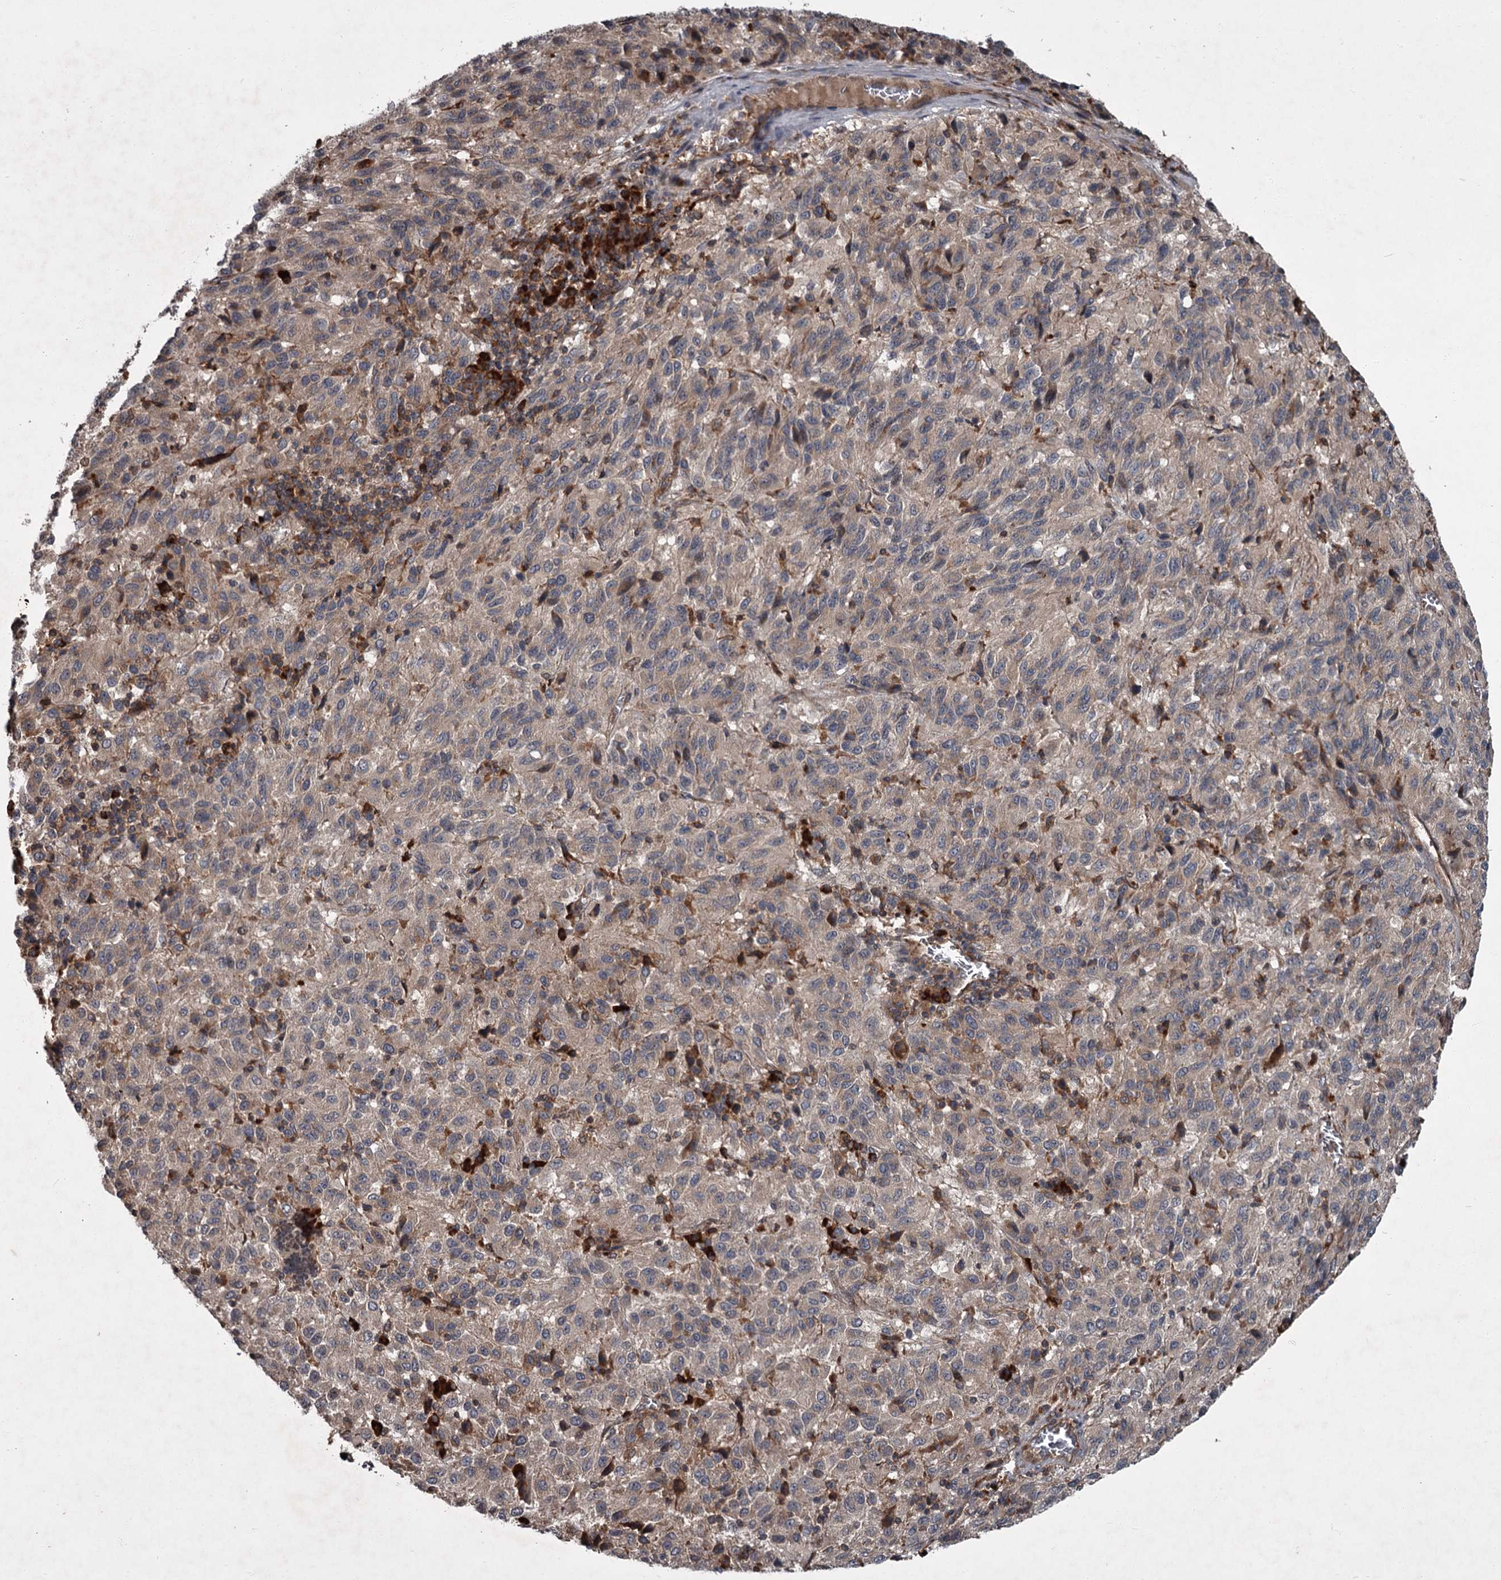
{"staining": {"intensity": "negative", "quantity": "none", "location": "none"}, "tissue": "melanoma", "cell_type": "Tumor cells", "image_type": "cancer", "snomed": [{"axis": "morphology", "description": "Malignant melanoma, Metastatic site"}, {"axis": "topography", "description": "Lung"}], "caption": "A high-resolution photomicrograph shows immunohistochemistry staining of malignant melanoma (metastatic site), which shows no significant staining in tumor cells.", "gene": "UNC93B1", "patient": {"sex": "male", "age": 64}}